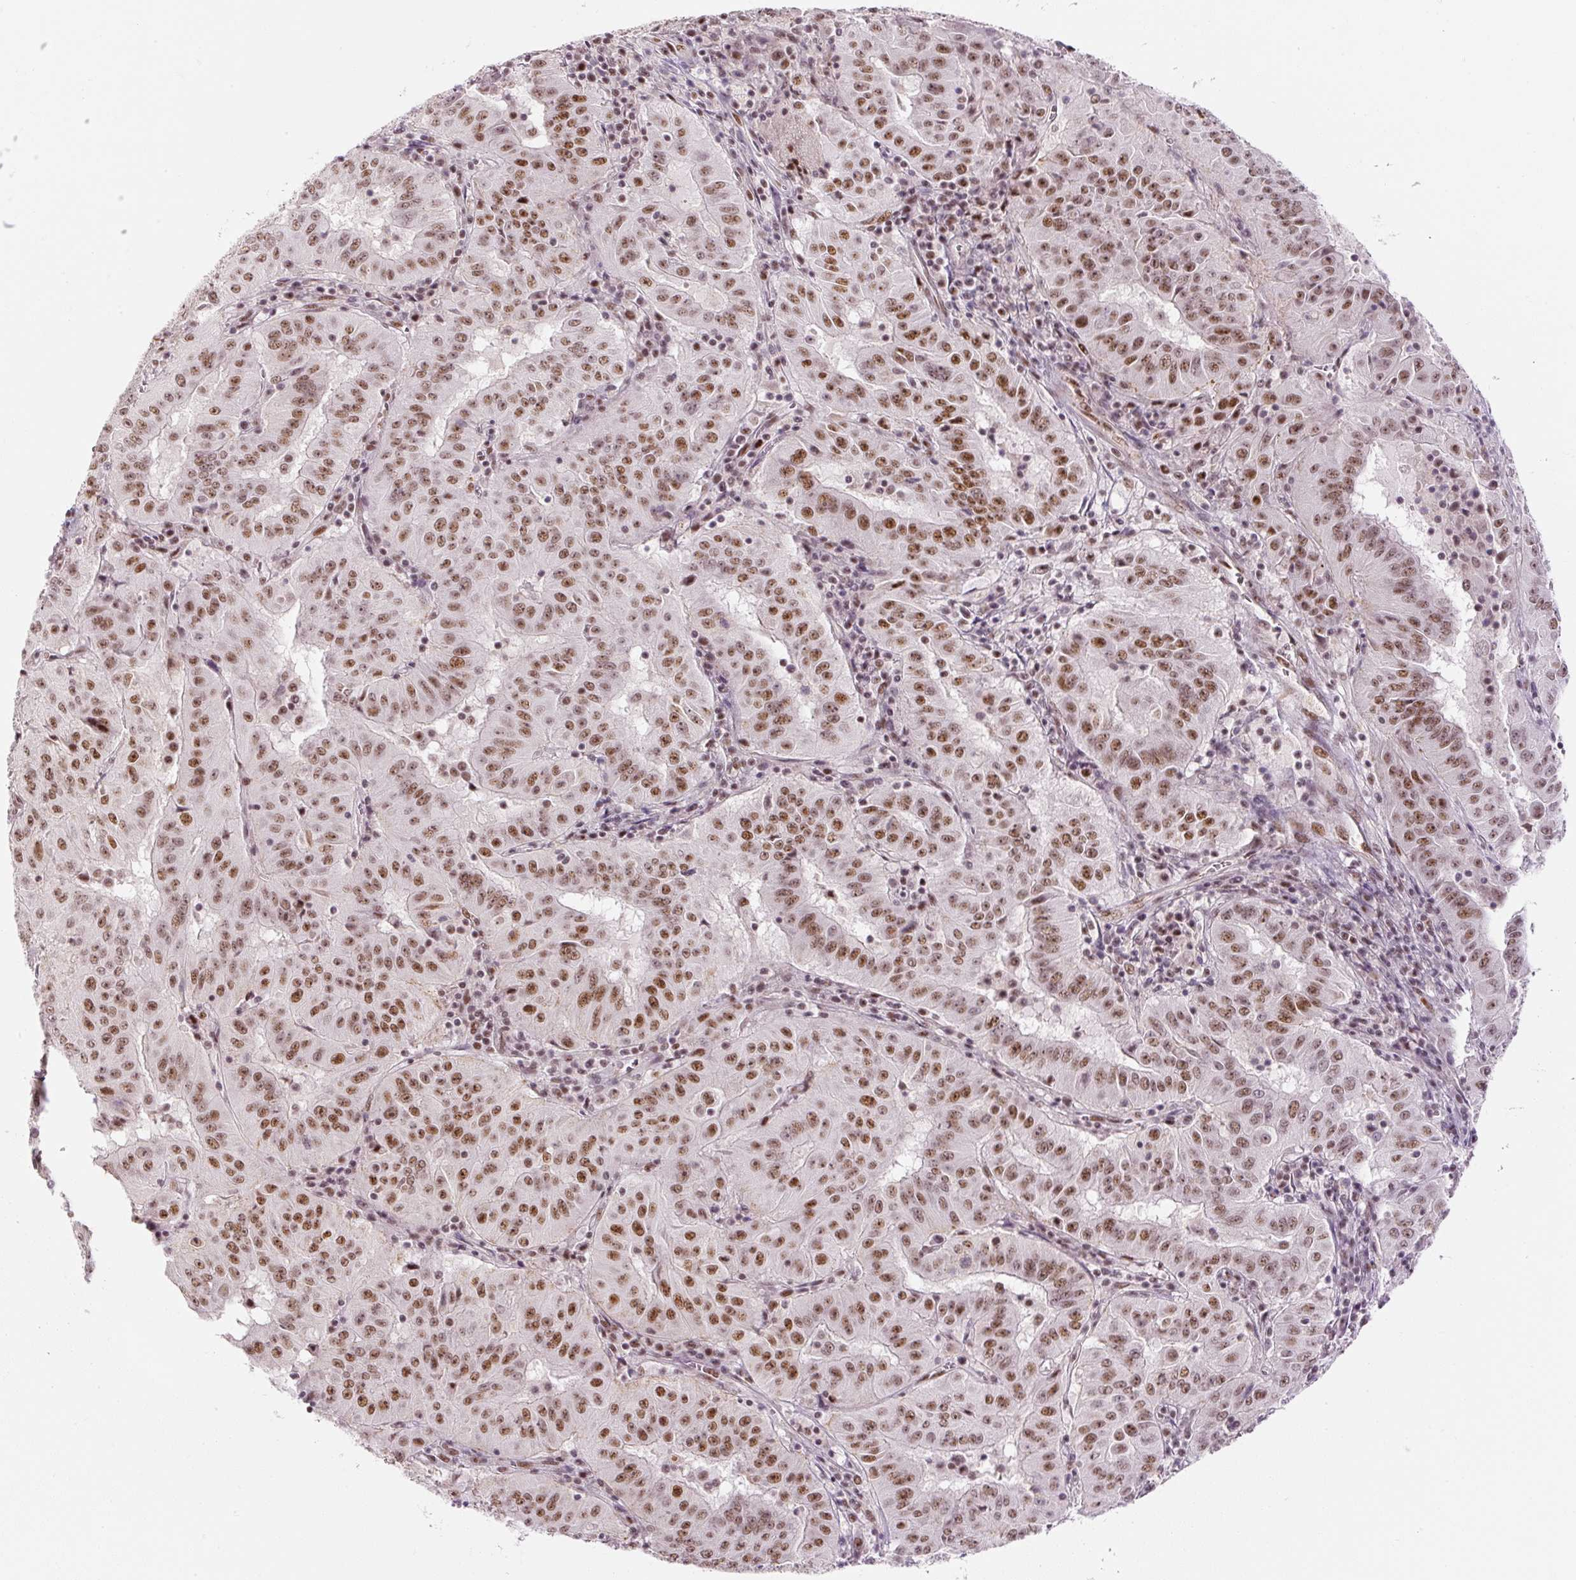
{"staining": {"intensity": "moderate", "quantity": ">75%", "location": "nuclear"}, "tissue": "pancreatic cancer", "cell_type": "Tumor cells", "image_type": "cancer", "snomed": [{"axis": "morphology", "description": "Adenocarcinoma, NOS"}, {"axis": "topography", "description": "Pancreas"}], "caption": "Adenocarcinoma (pancreatic) was stained to show a protein in brown. There is medium levels of moderate nuclear staining in about >75% of tumor cells.", "gene": "U2AF2", "patient": {"sex": "male", "age": 63}}